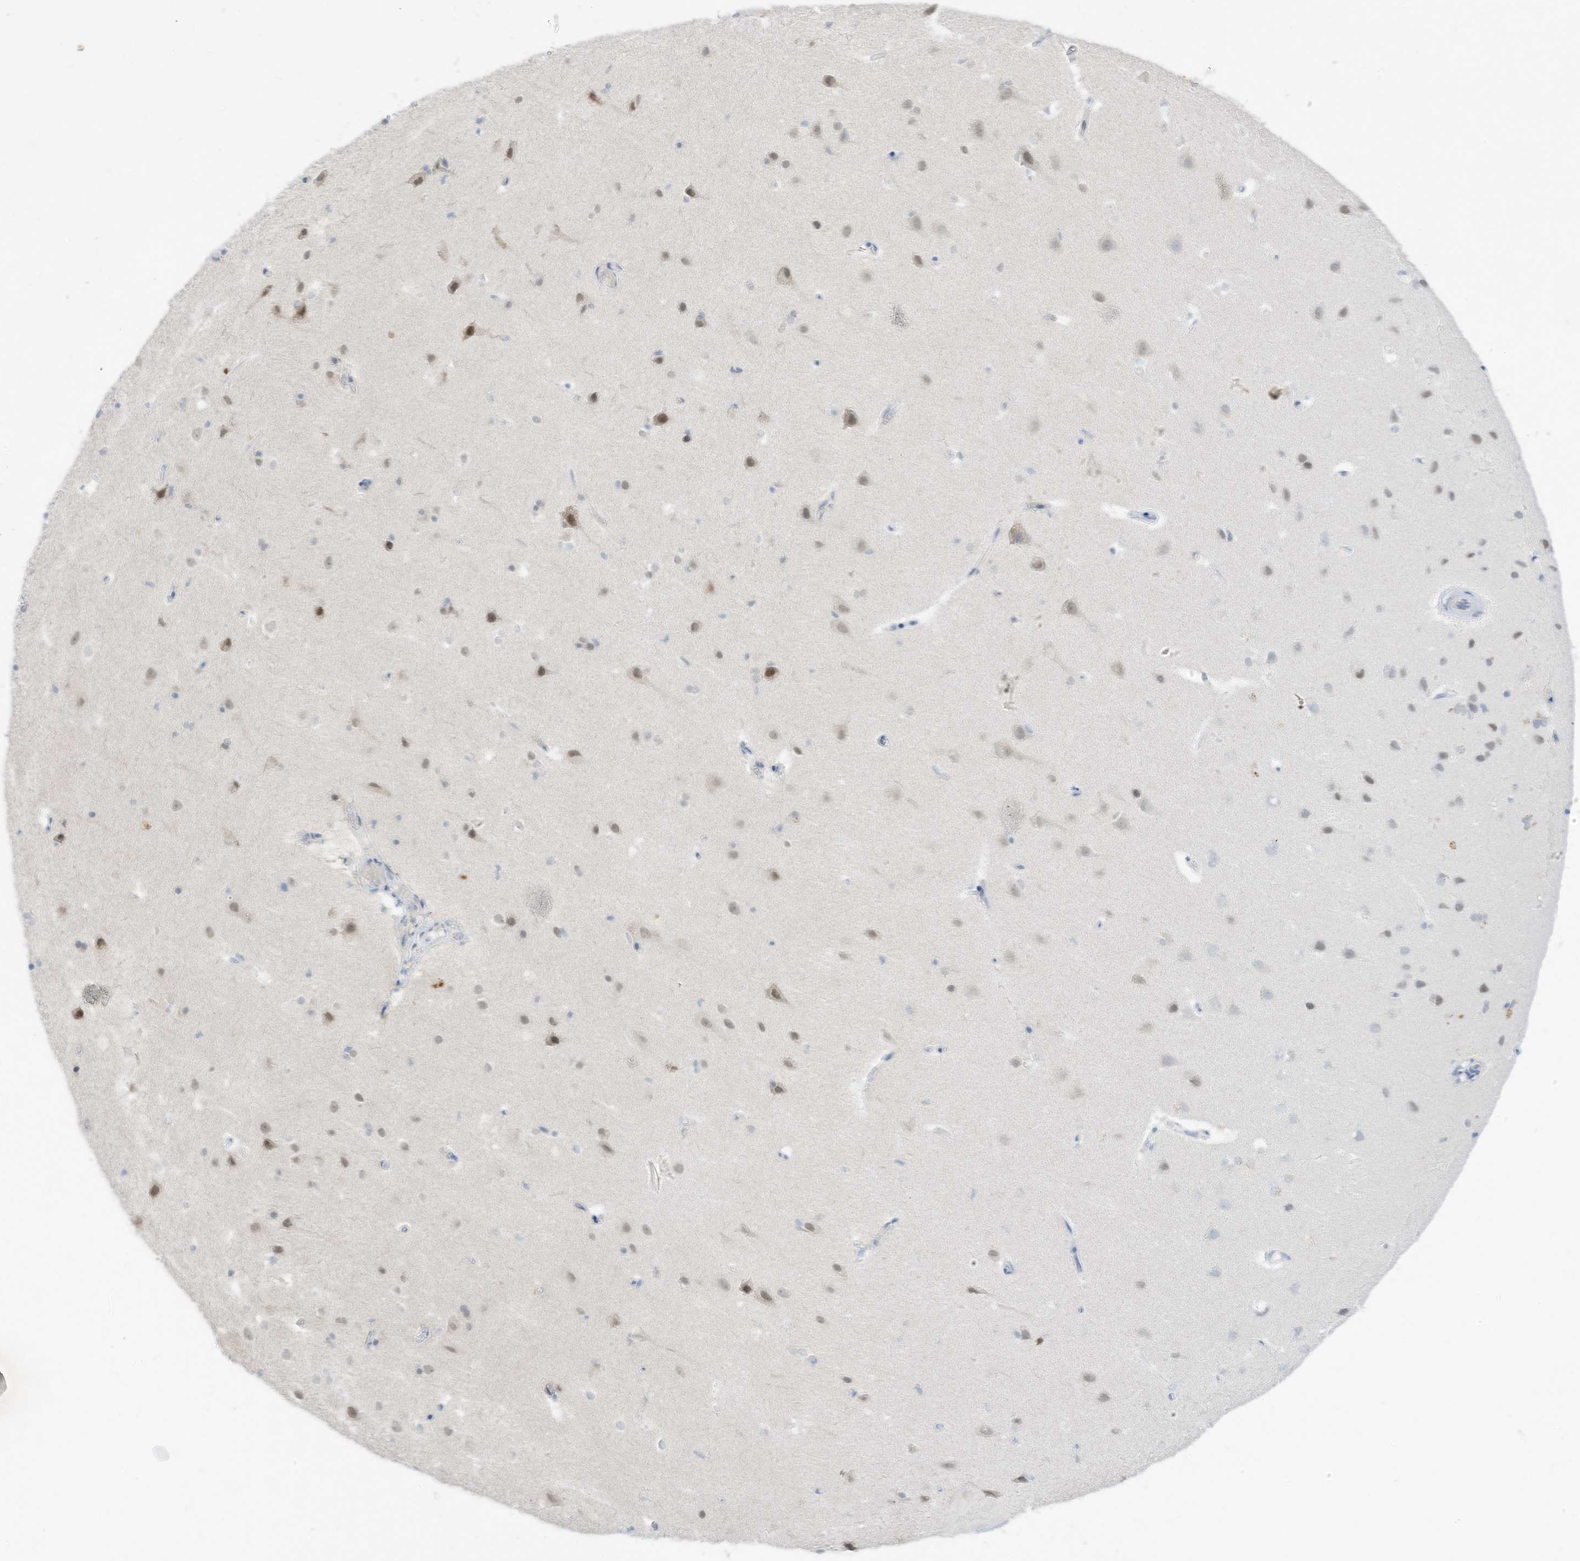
{"staining": {"intensity": "negative", "quantity": "none", "location": "none"}, "tissue": "cerebral cortex", "cell_type": "Endothelial cells", "image_type": "normal", "snomed": [{"axis": "morphology", "description": "Normal tissue, NOS"}, {"axis": "topography", "description": "Cerebral cortex"}], "caption": "Immunohistochemical staining of normal human cerebral cortex reveals no significant staining in endothelial cells. (Stains: DAB IHC with hematoxylin counter stain, Microscopy: brightfield microscopy at high magnification).", "gene": "ASPRV1", "patient": {"sex": "male", "age": 34}}